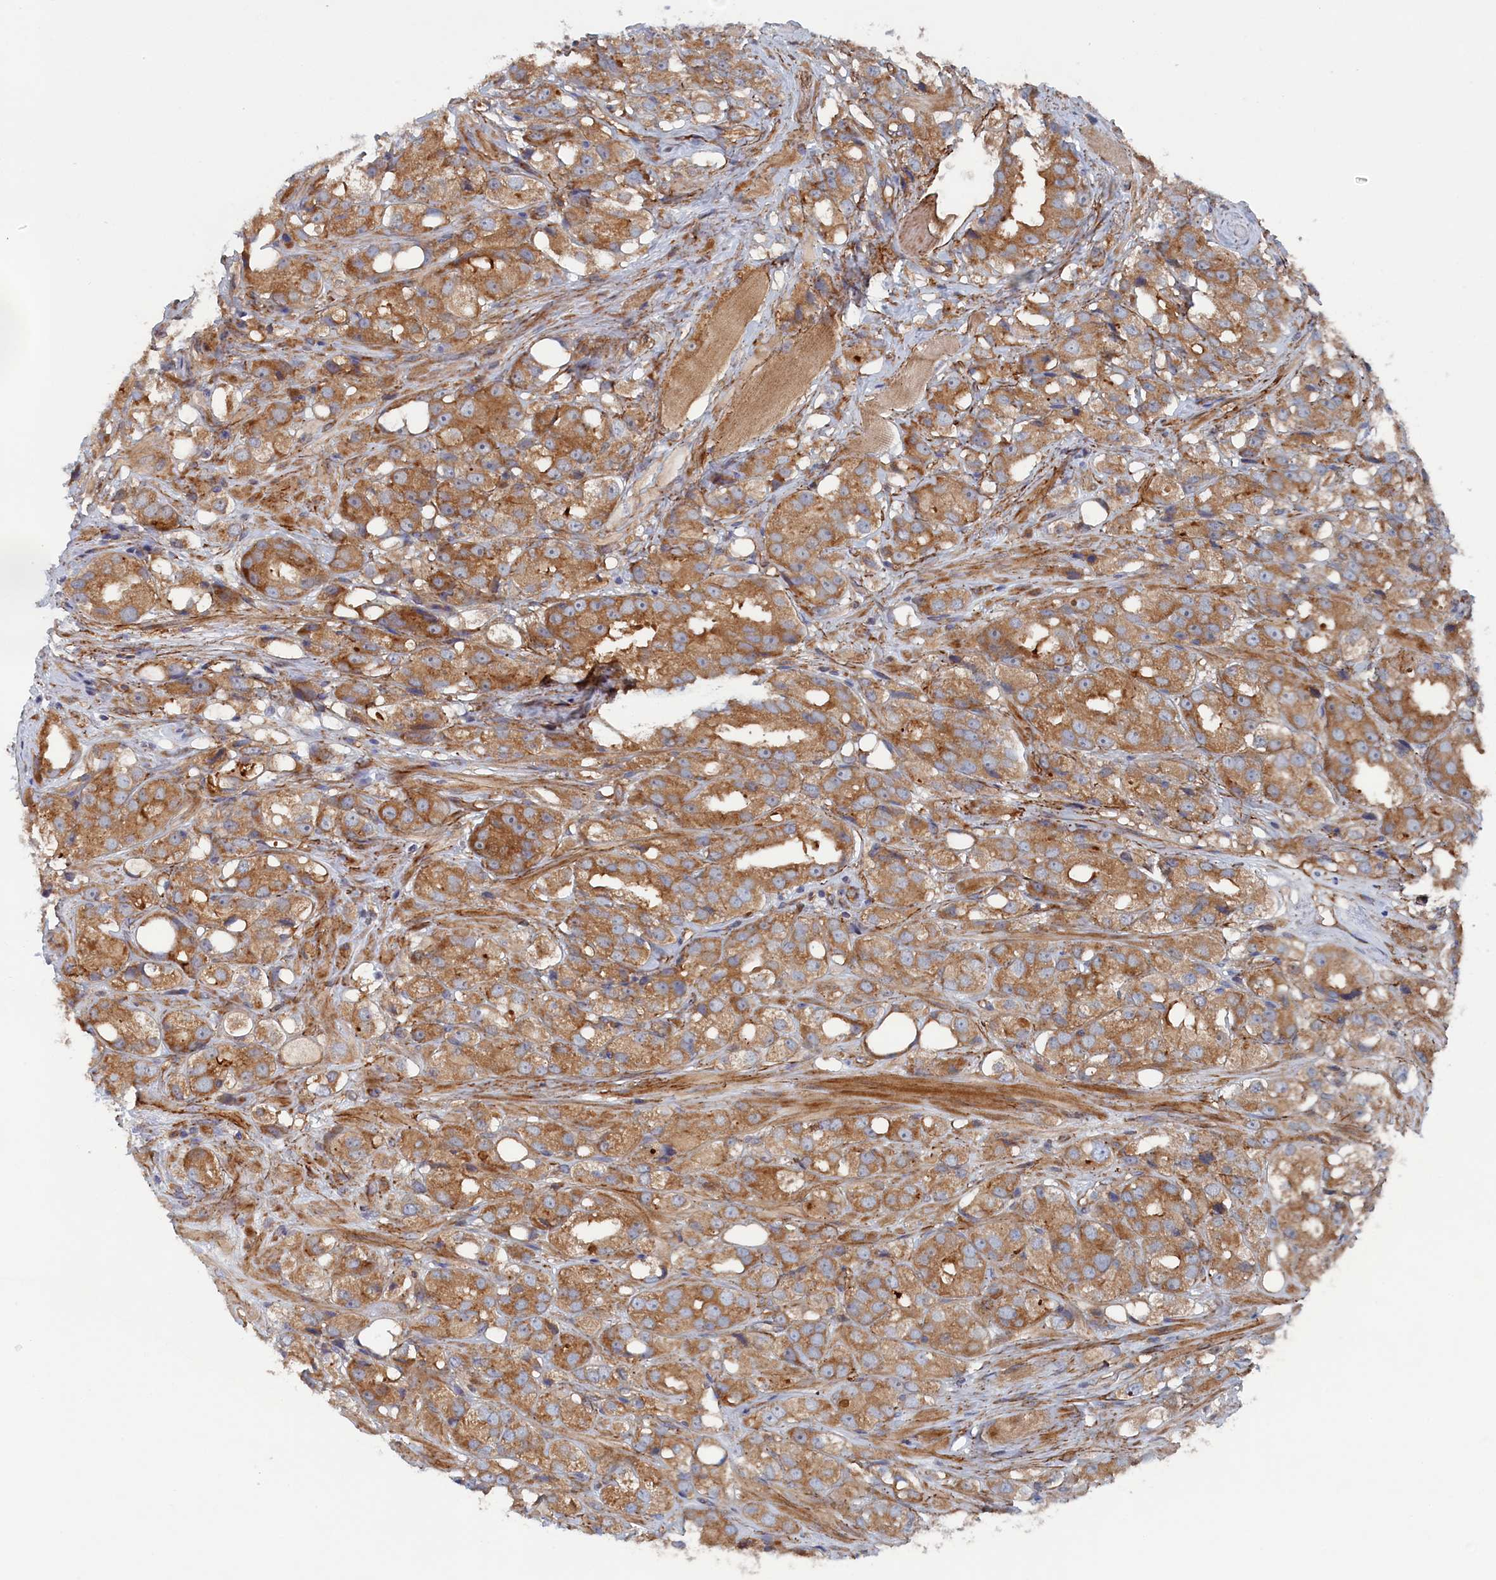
{"staining": {"intensity": "moderate", "quantity": ">75%", "location": "cytoplasmic/membranous"}, "tissue": "prostate cancer", "cell_type": "Tumor cells", "image_type": "cancer", "snomed": [{"axis": "morphology", "description": "Adenocarcinoma, NOS"}, {"axis": "topography", "description": "Prostate"}], "caption": "The image shows immunohistochemical staining of prostate adenocarcinoma. There is moderate cytoplasmic/membranous staining is present in approximately >75% of tumor cells. The protein of interest is stained brown, and the nuclei are stained in blue (DAB IHC with brightfield microscopy, high magnification).", "gene": "TMEM196", "patient": {"sex": "male", "age": 79}}